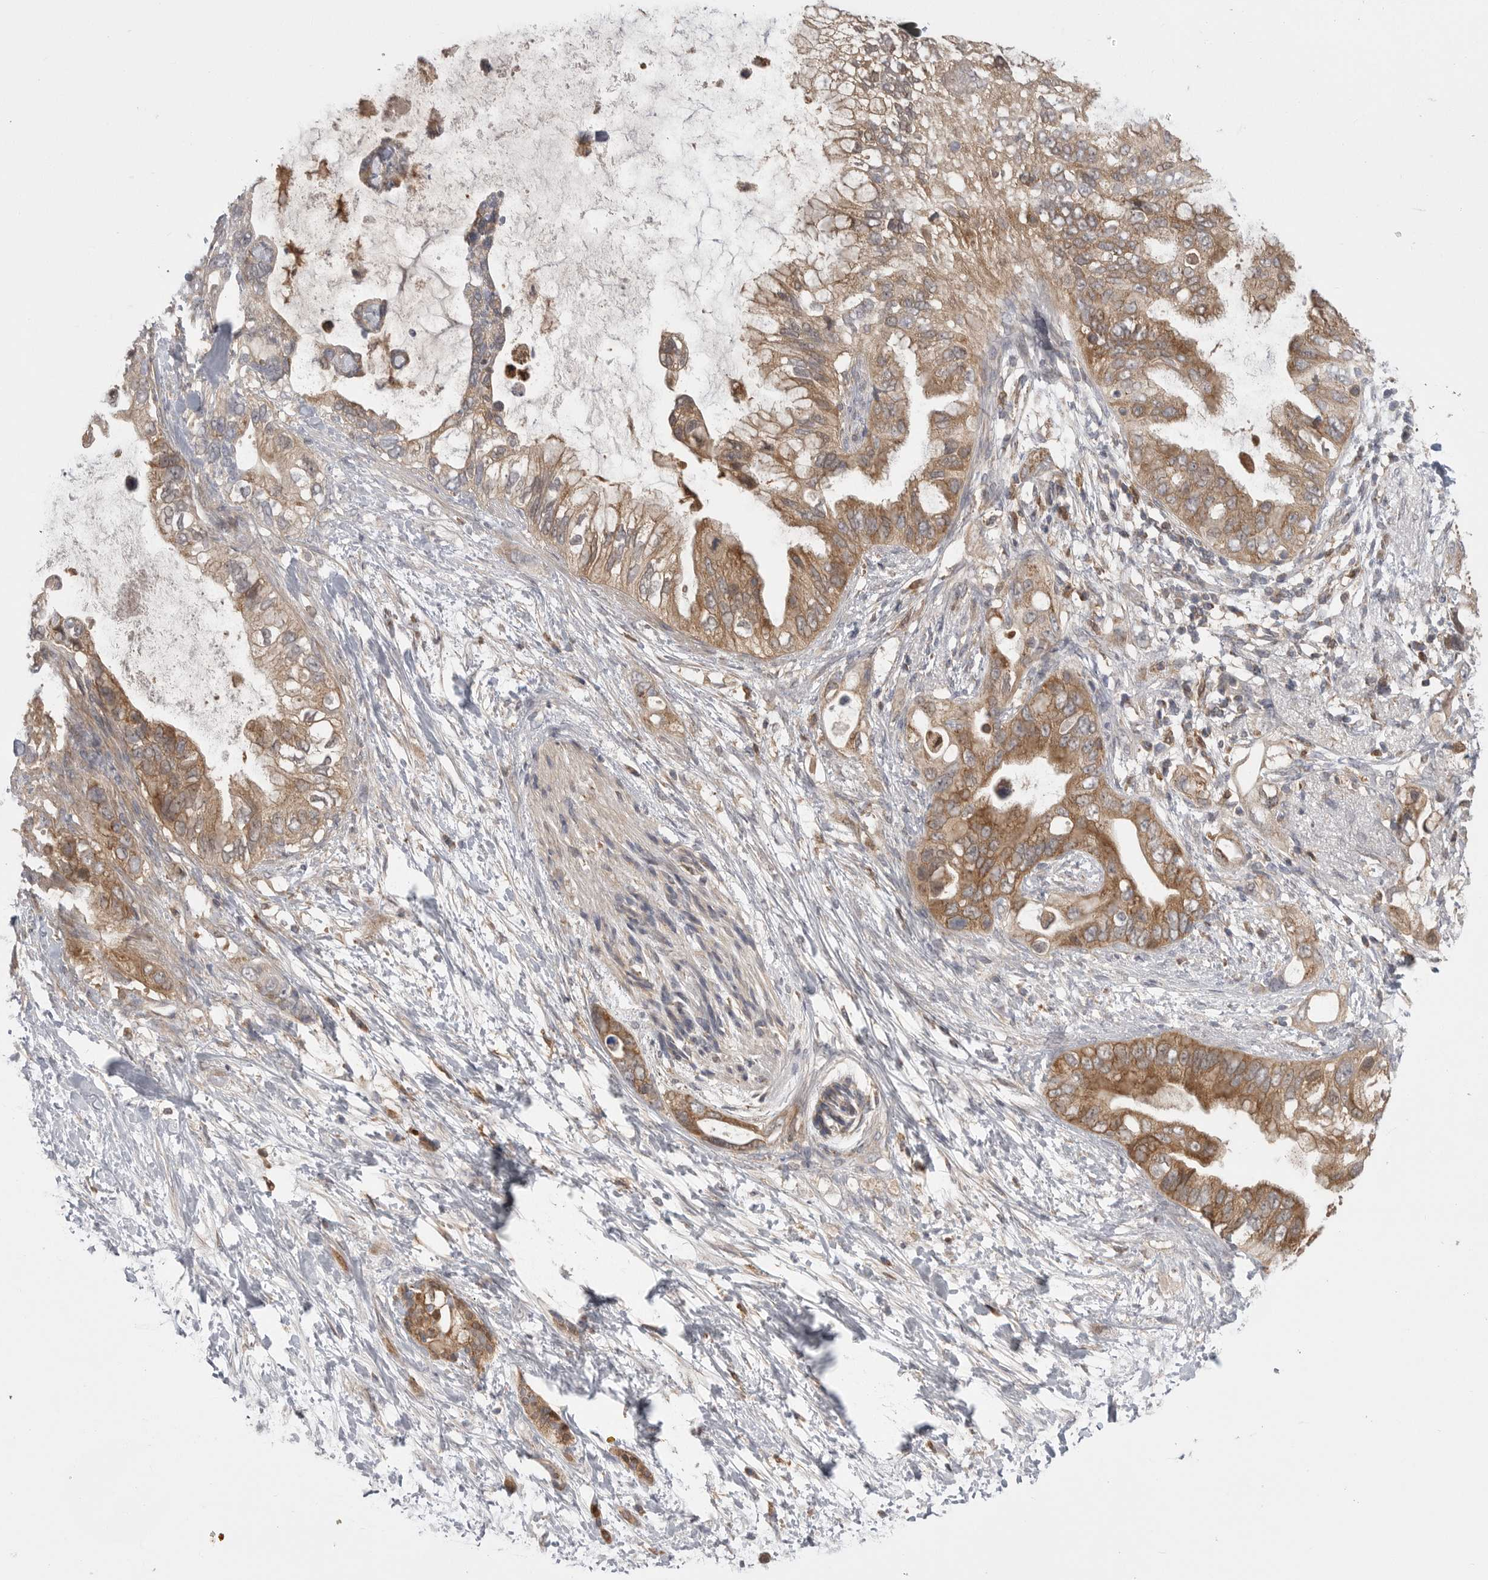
{"staining": {"intensity": "moderate", "quantity": ">75%", "location": "cytoplasmic/membranous"}, "tissue": "pancreatic cancer", "cell_type": "Tumor cells", "image_type": "cancer", "snomed": [{"axis": "morphology", "description": "Adenocarcinoma, NOS"}, {"axis": "topography", "description": "Pancreas"}], "caption": "Immunohistochemical staining of pancreatic cancer reveals moderate cytoplasmic/membranous protein staining in approximately >75% of tumor cells. The staining was performed using DAB, with brown indicating positive protein expression. Nuclei are stained blue with hematoxylin.", "gene": "KYAT3", "patient": {"sex": "female", "age": 56}}